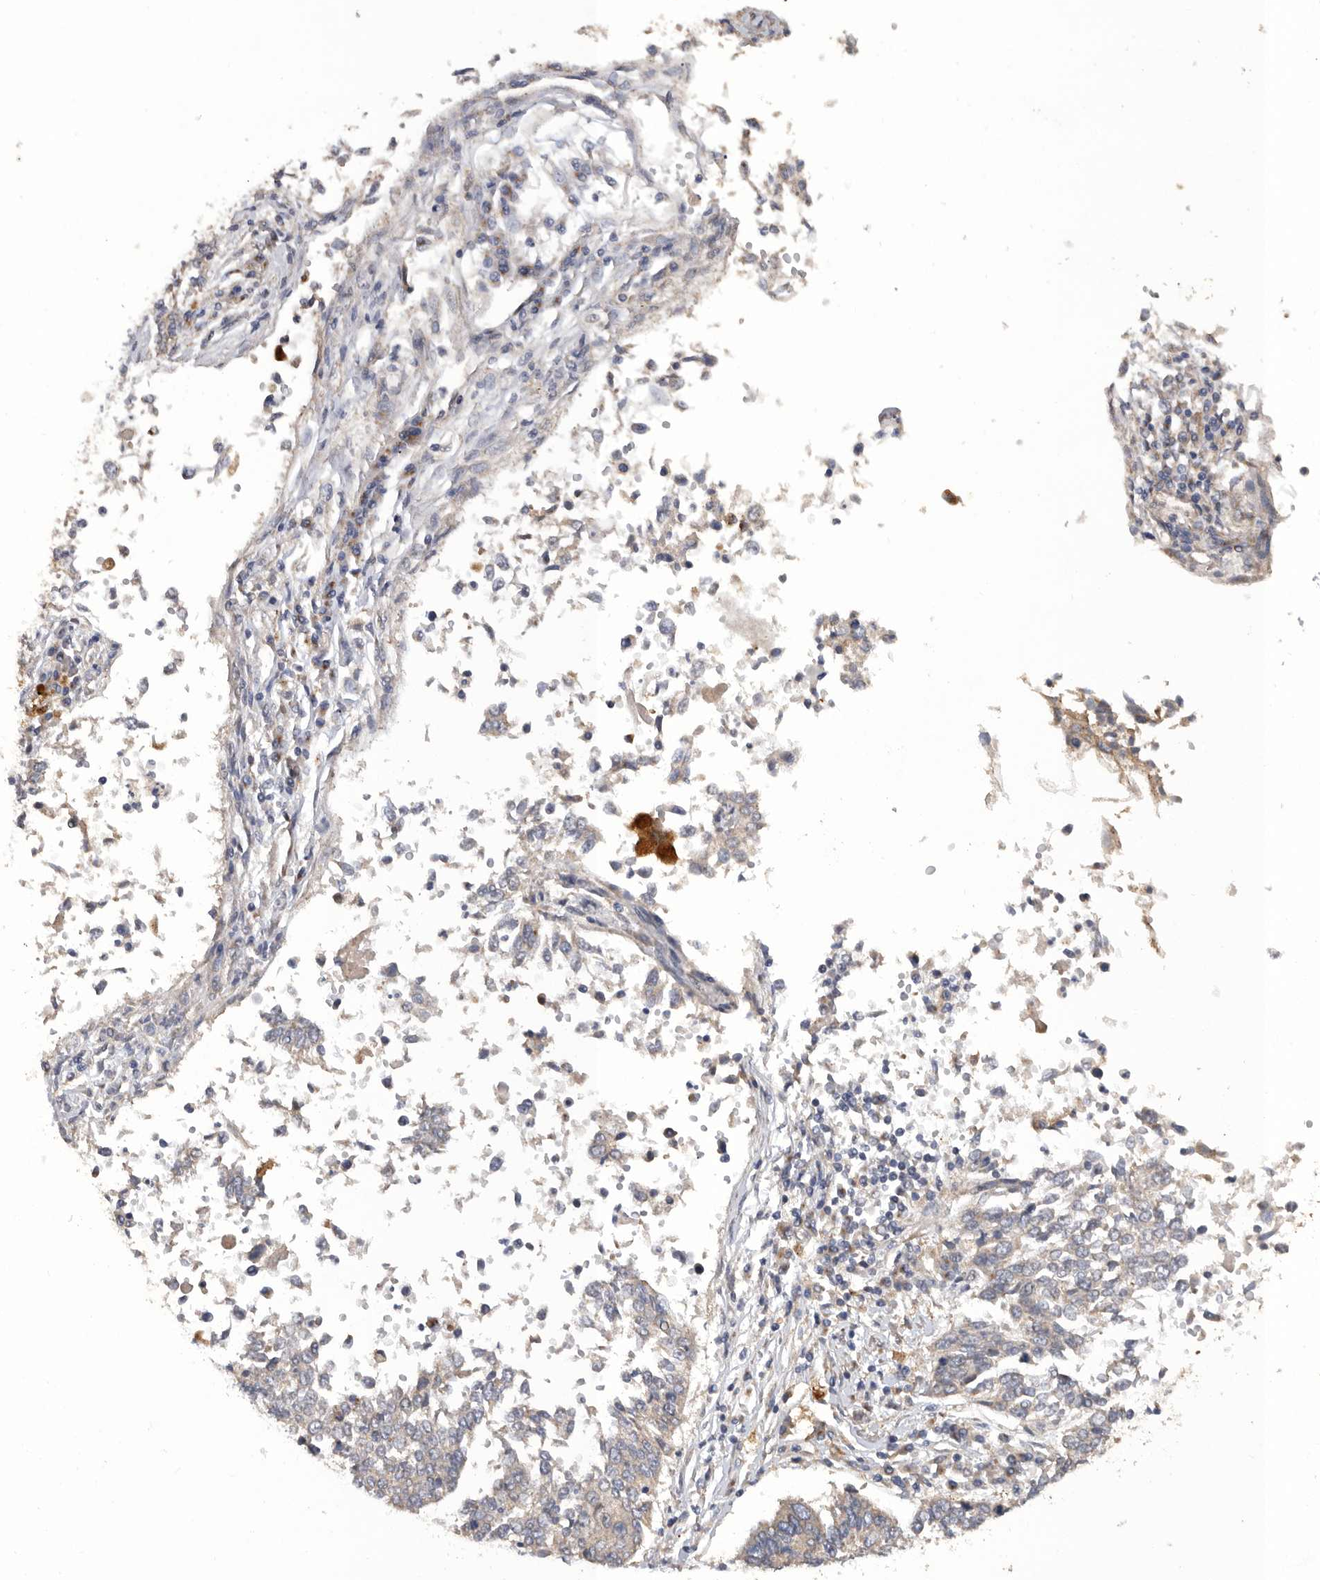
{"staining": {"intensity": "negative", "quantity": "none", "location": "none"}, "tissue": "lung cancer", "cell_type": "Tumor cells", "image_type": "cancer", "snomed": [{"axis": "morphology", "description": "Normal tissue, NOS"}, {"axis": "morphology", "description": "Squamous cell carcinoma, NOS"}, {"axis": "topography", "description": "Cartilage tissue"}, {"axis": "topography", "description": "Bronchus"}, {"axis": "topography", "description": "Lung"}, {"axis": "topography", "description": "Peripheral nerve tissue"}], "caption": "The photomicrograph shows no staining of tumor cells in lung squamous cell carcinoma.", "gene": "PODXL2", "patient": {"sex": "female", "age": 49}}